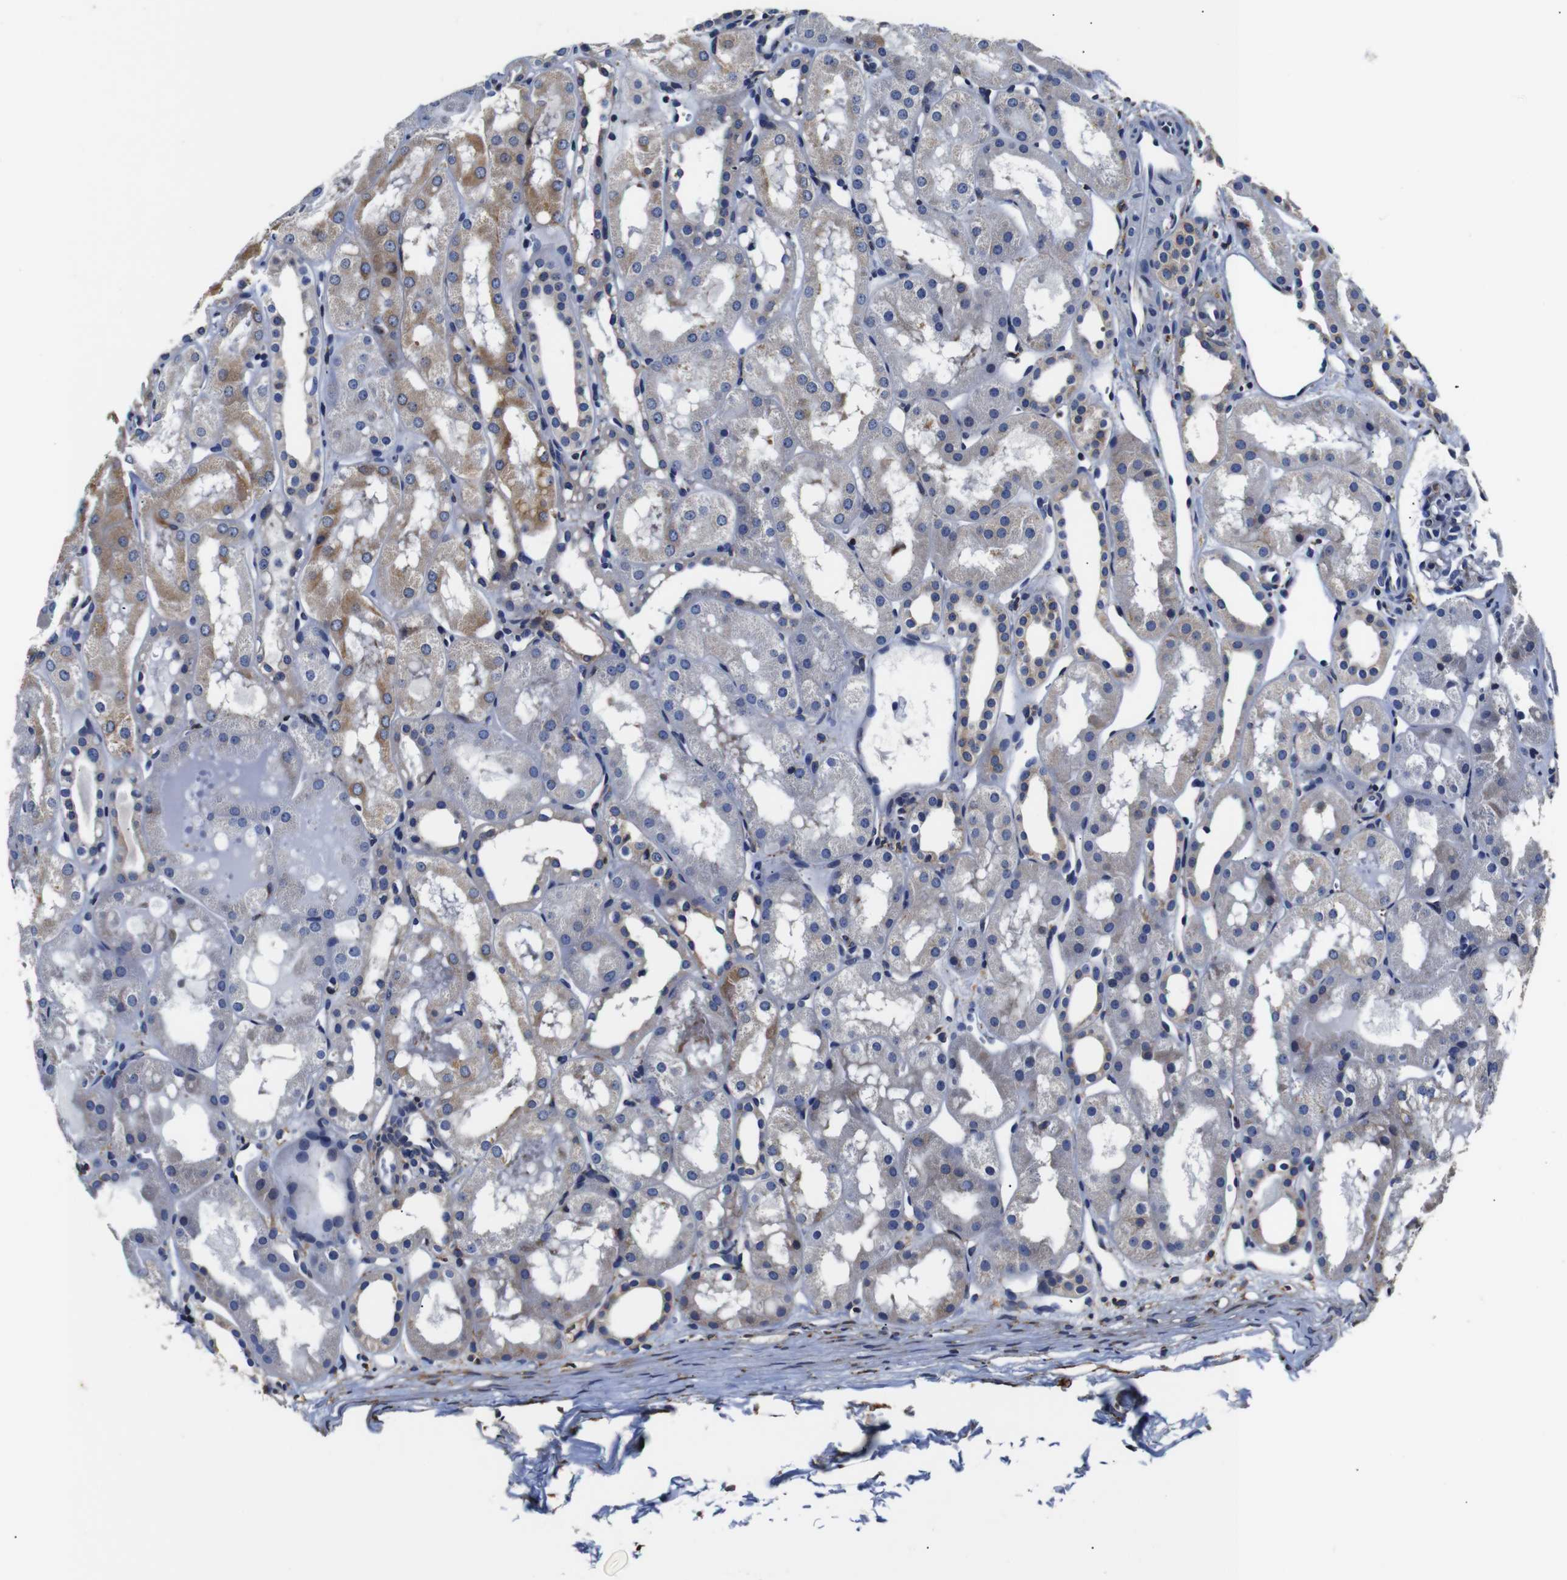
{"staining": {"intensity": "moderate", "quantity": "25%-75%", "location": "cytoplasmic/membranous"}, "tissue": "kidney", "cell_type": "Cells in tubules", "image_type": "normal", "snomed": [{"axis": "morphology", "description": "Normal tissue, NOS"}, {"axis": "topography", "description": "Kidney"}, {"axis": "topography", "description": "Urinary bladder"}], "caption": "Immunohistochemical staining of benign human kidney shows moderate cytoplasmic/membranous protein positivity in approximately 25%-75% of cells in tubules.", "gene": "PPIB", "patient": {"sex": "male", "age": 16}}